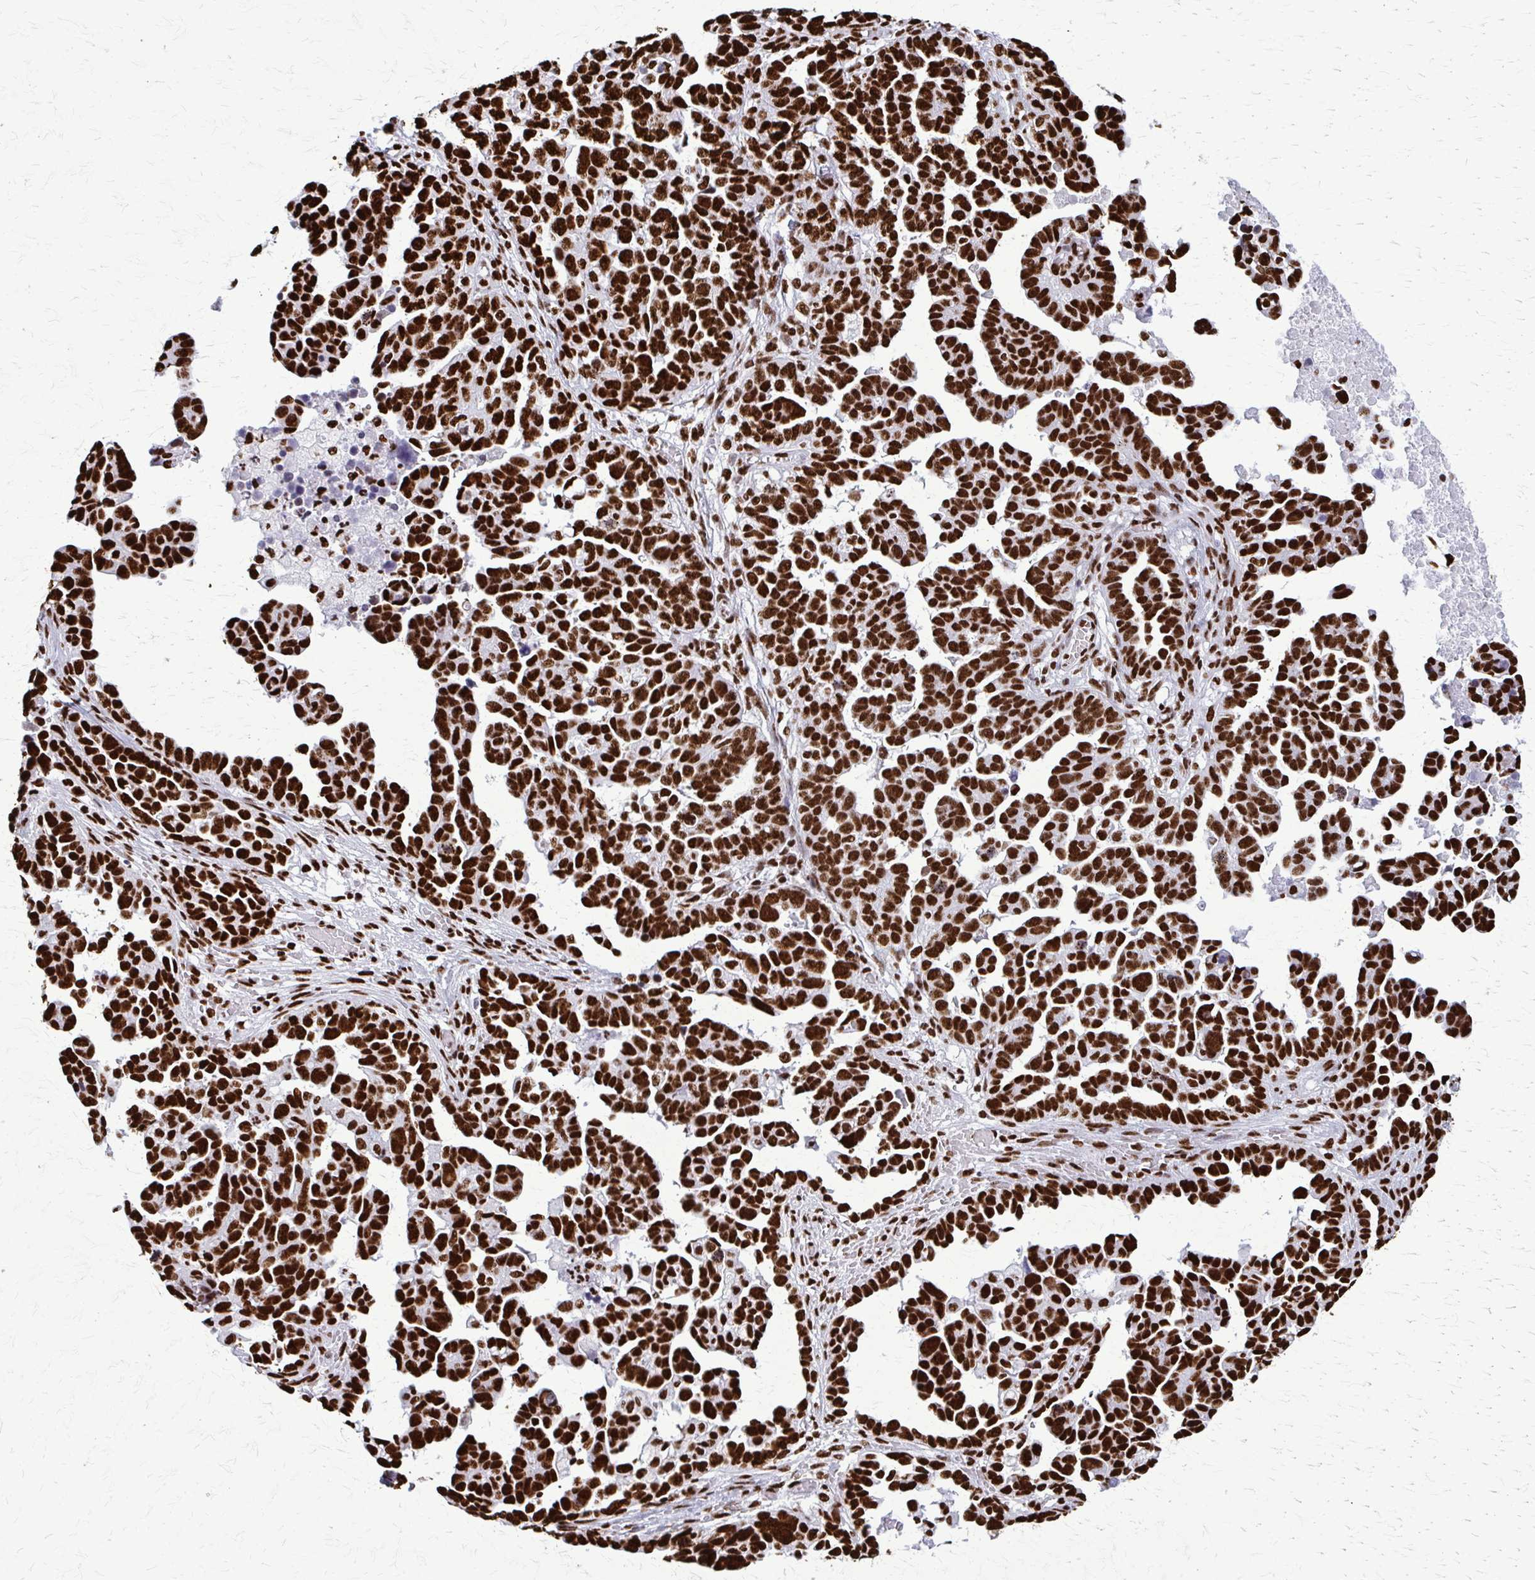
{"staining": {"intensity": "strong", "quantity": ">75%", "location": "nuclear"}, "tissue": "ovarian cancer", "cell_type": "Tumor cells", "image_type": "cancer", "snomed": [{"axis": "morphology", "description": "Cystadenocarcinoma, serous, NOS"}, {"axis": "topography", "description": "Ovary"}], "caption": "Brown immunohistochemical staining in human ovarian cancer exhibits strong nuclear staining in about >75% of tumor cells.", "gene": "SFPQ", "patient": {"sex": "female", "age": 54}}